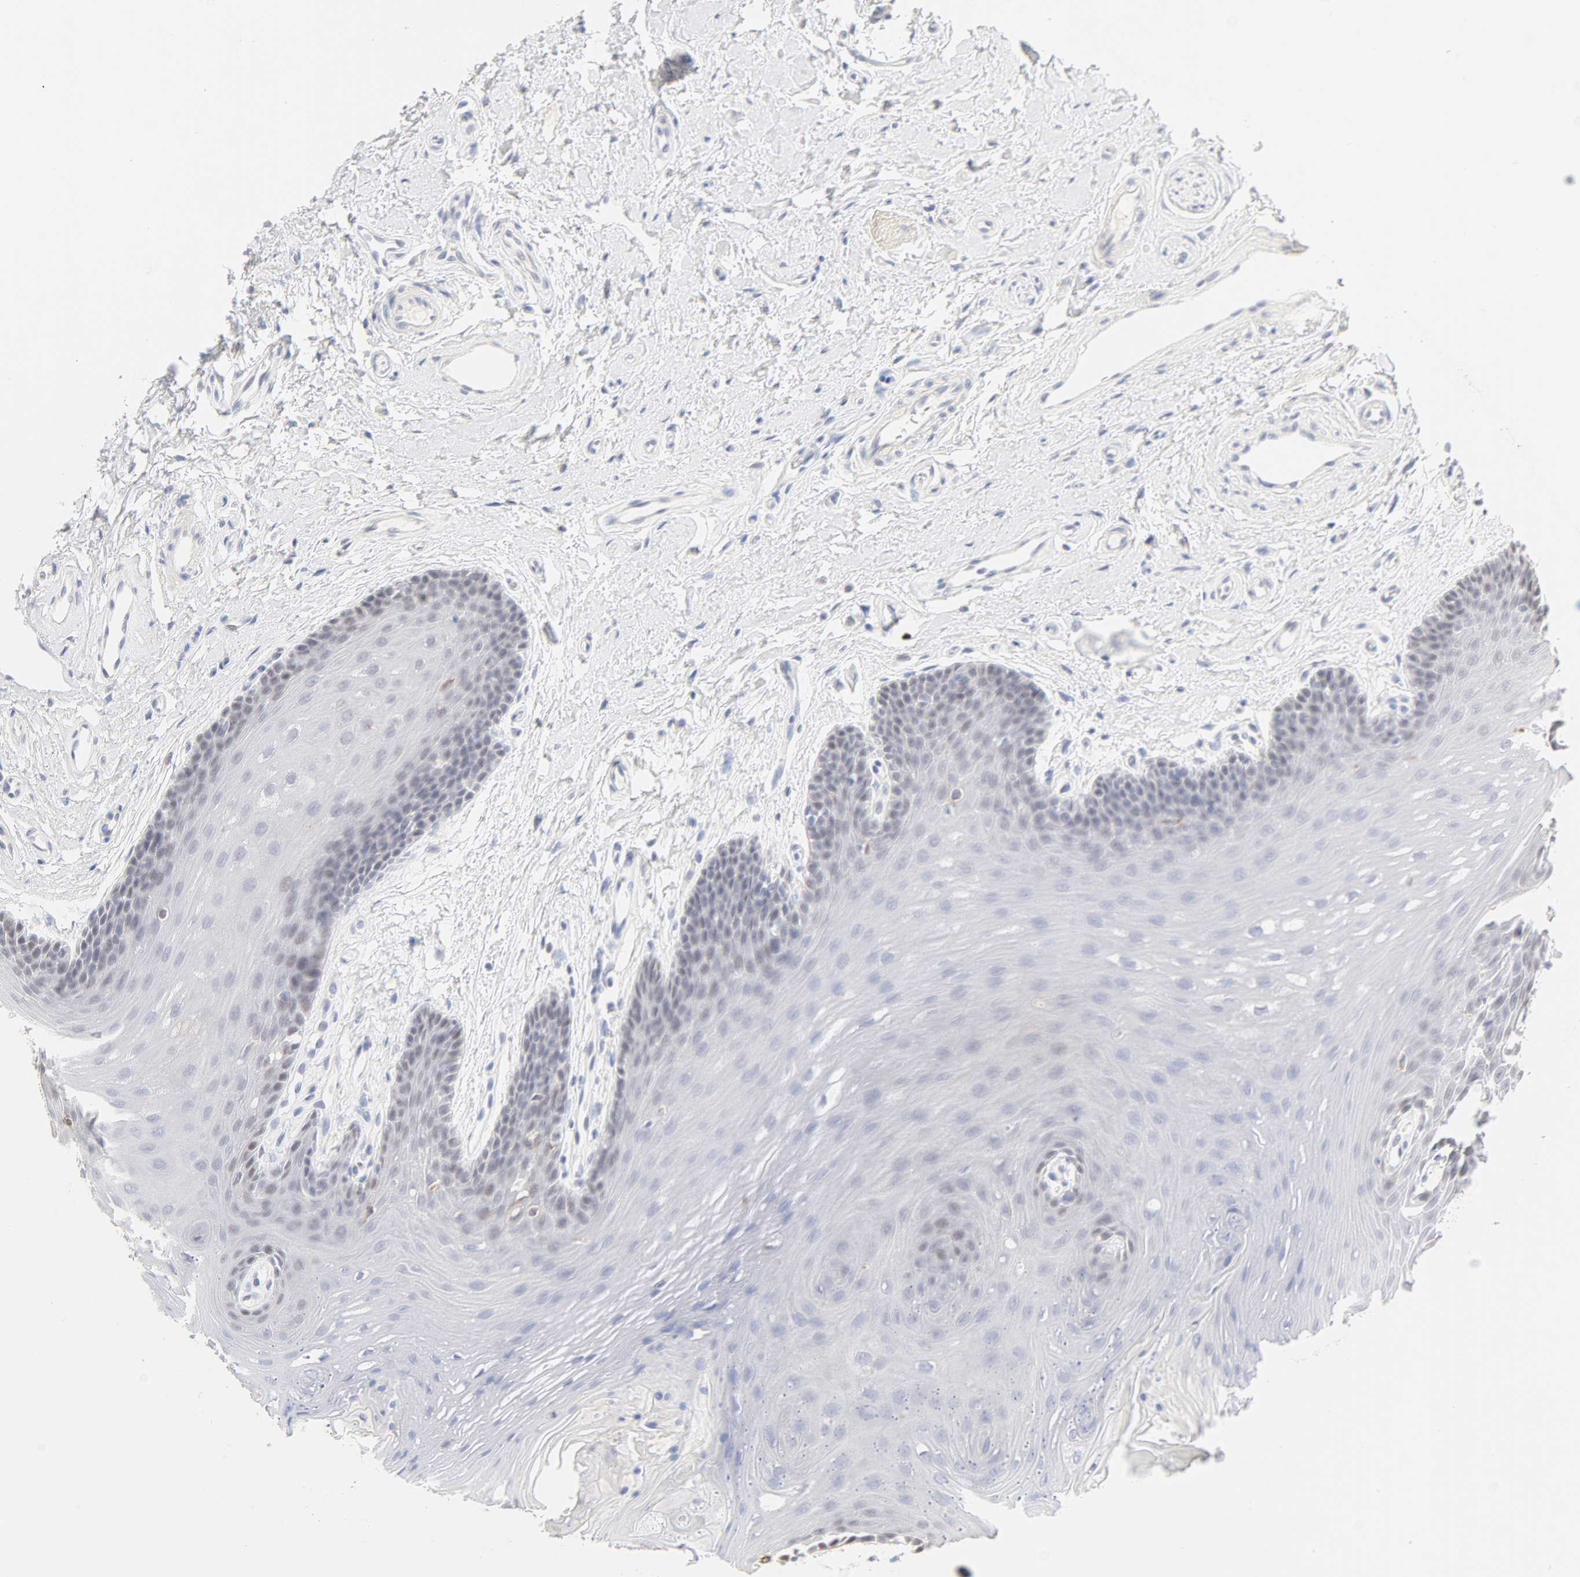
{"staining": {"intensity": "negative", "quantity": "none", "location": "none"}, "tissue": "oral mucosa", "cell_type": "Squamous epithelial cells", "image_type": "normal", "snomed": [{"axis": "morphology", "description": "Normal tissue, NOS"}, {"axis": "topography", "description": "Oral tissue"}], "caption": "High power microscopy micrograph of an IHC photomicrograph of unremarkable oral mucosa, revealing no significant expression in squamous epithelial cells. The staining was performed using DAB (3,3'-diaminobenzidine) to visualize the protein expression in brown, while the nuclei were stained in blue with hematoxylin (Magnification: 20x).", "gene": "FCGBP", "patient": {"sex": "male", "age": 62}}